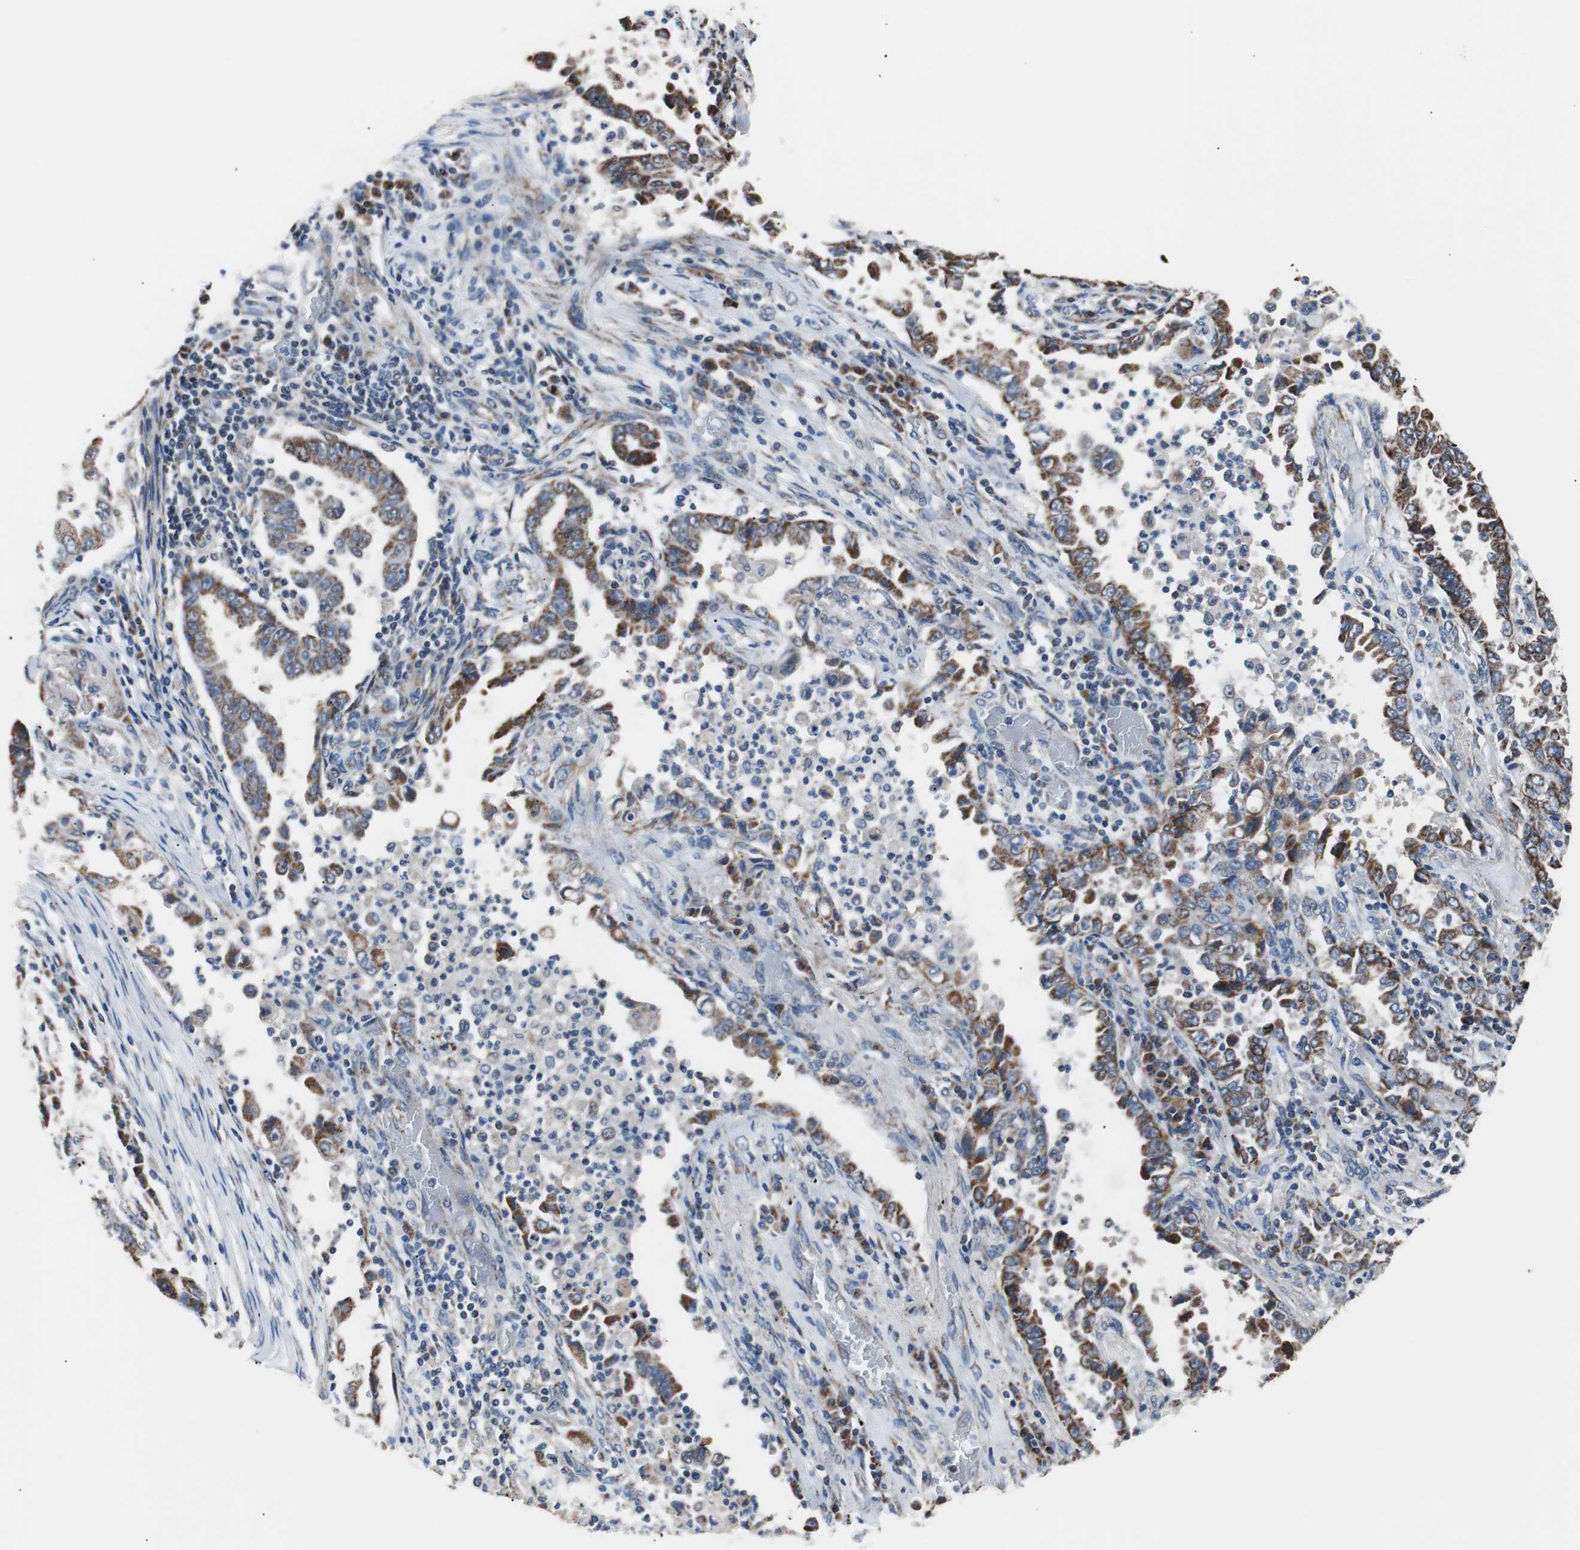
{"staining": {"intensity": "strong", "quantity": ">75%", "location": "cytoplasmic/membranous"}, "tissue": "lung cancer", "cell_type": "Tumor cells", "image_type": "cancer", "snomed": [{"axis": "morphology", "description": "Normal tissue, NOS"}, {"axis": "morphology", "description": "Inflammation, NOS"}, {"axis": "morphology", "description": "Adenocarcinoma, NOS"}, {"axis": "topography", "description": "Lung"}], "caption": "Immunohistochemistry image of neoplastic tissue: human lung cancer stained using IHC demonstrates high levels of strong protein expression localized specifically in the cytoplasmic/membranous of tumor cells, appearing as a cytoplasmic/membranous brown color.", "gene": "PITRM1", "patient": {"sex": "female", "age": 64}}